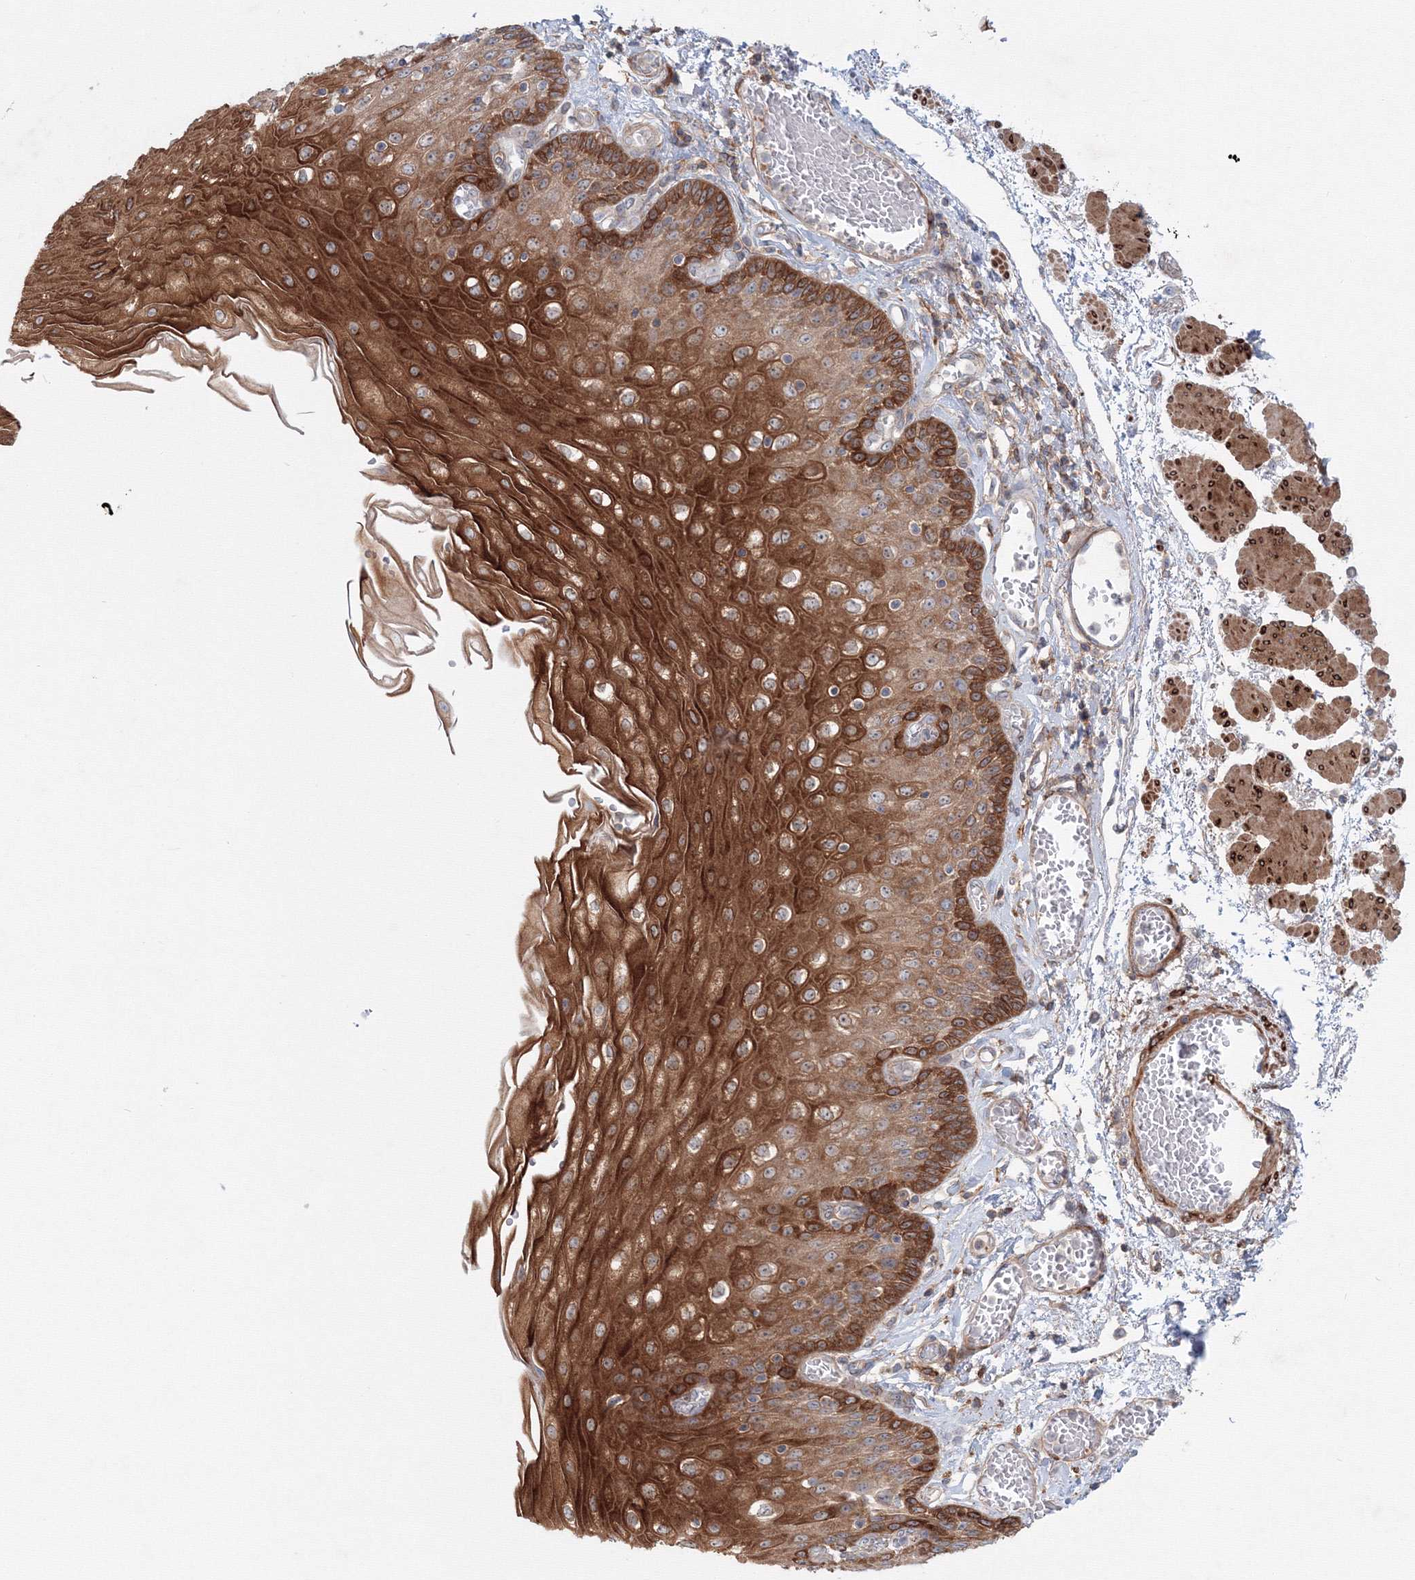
{"staining": {"intensity": "strong", "quantity": ">75%", "location": "cytoplasmic/membranous"}, "tissue": "esophagus", "cell_type": "Squamous epithelial cells", "image_type": "normal", "snomed": [{"axis": "morphology", "description": "Normal tissue, NOS"}, {"axis": "topography", "description": "Esophagus"}], "caption": "Squamous epithelial cells display strong cytoplasmic/membranous expression in about >75% of cells in benign esophagus.", "gene": "SH3PXD2A", "patient": {"sex": "male", "age": 81}}